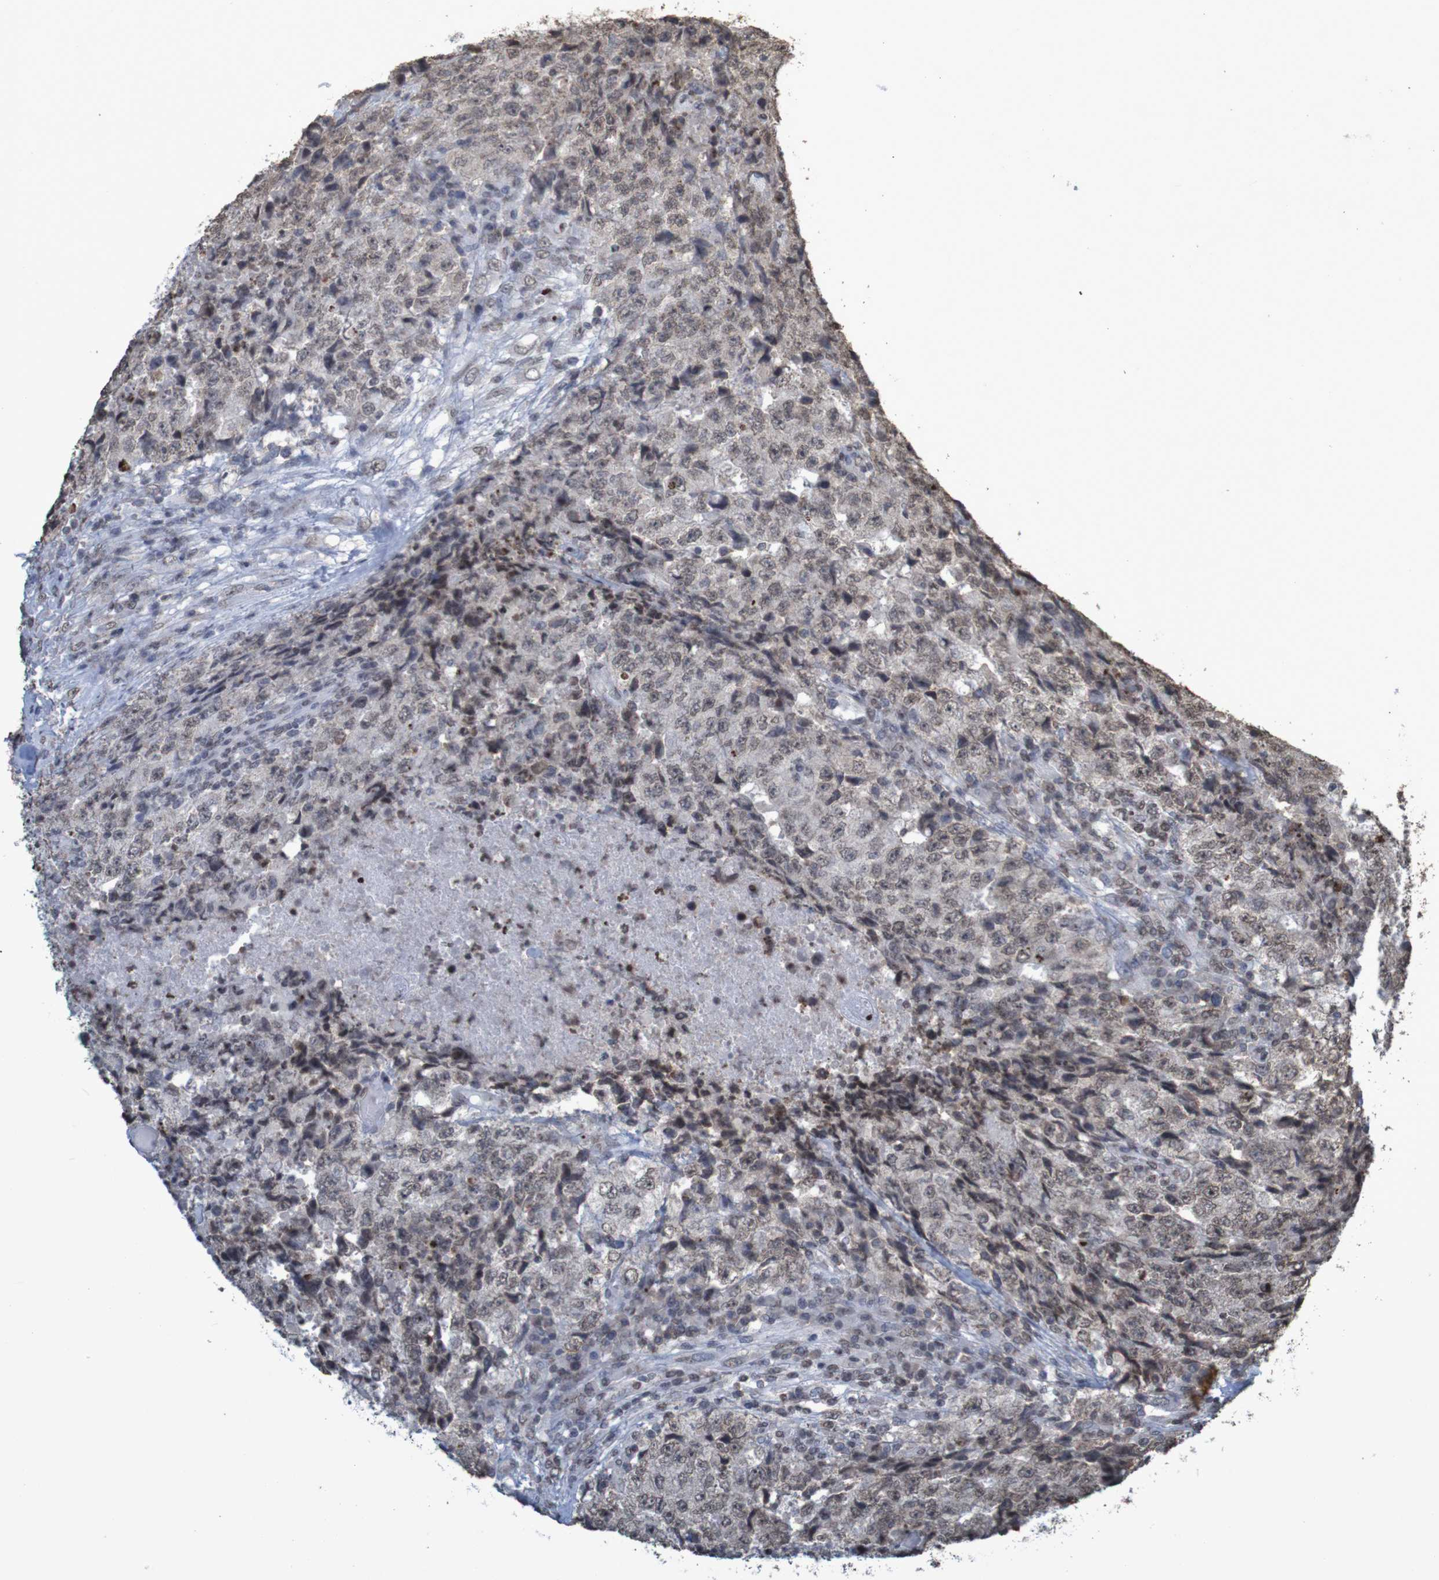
{"staining": {"intensity": "weak", "quantity": "25%-75%", "location": "nuclear"}, "tissue": "testis cancer", "cell_type": "Tumor cells", "image_type": "cancer", "snomed": [{"axis": "morphology", "description": "Necrosis, NOS"}, {"axis": "morphology", "description": "Carcinoma, Embryonal, NOS"}, {"axis": "topography", "description": "Testis"}], "caption": "Weak nuclear positivity for a protein is appreciated in about 25%-75% of tumor cells of testis embryonal carcinoma using IHC.", "gene": "GFI1", "patient": {"sex": "male", "age": 19}}